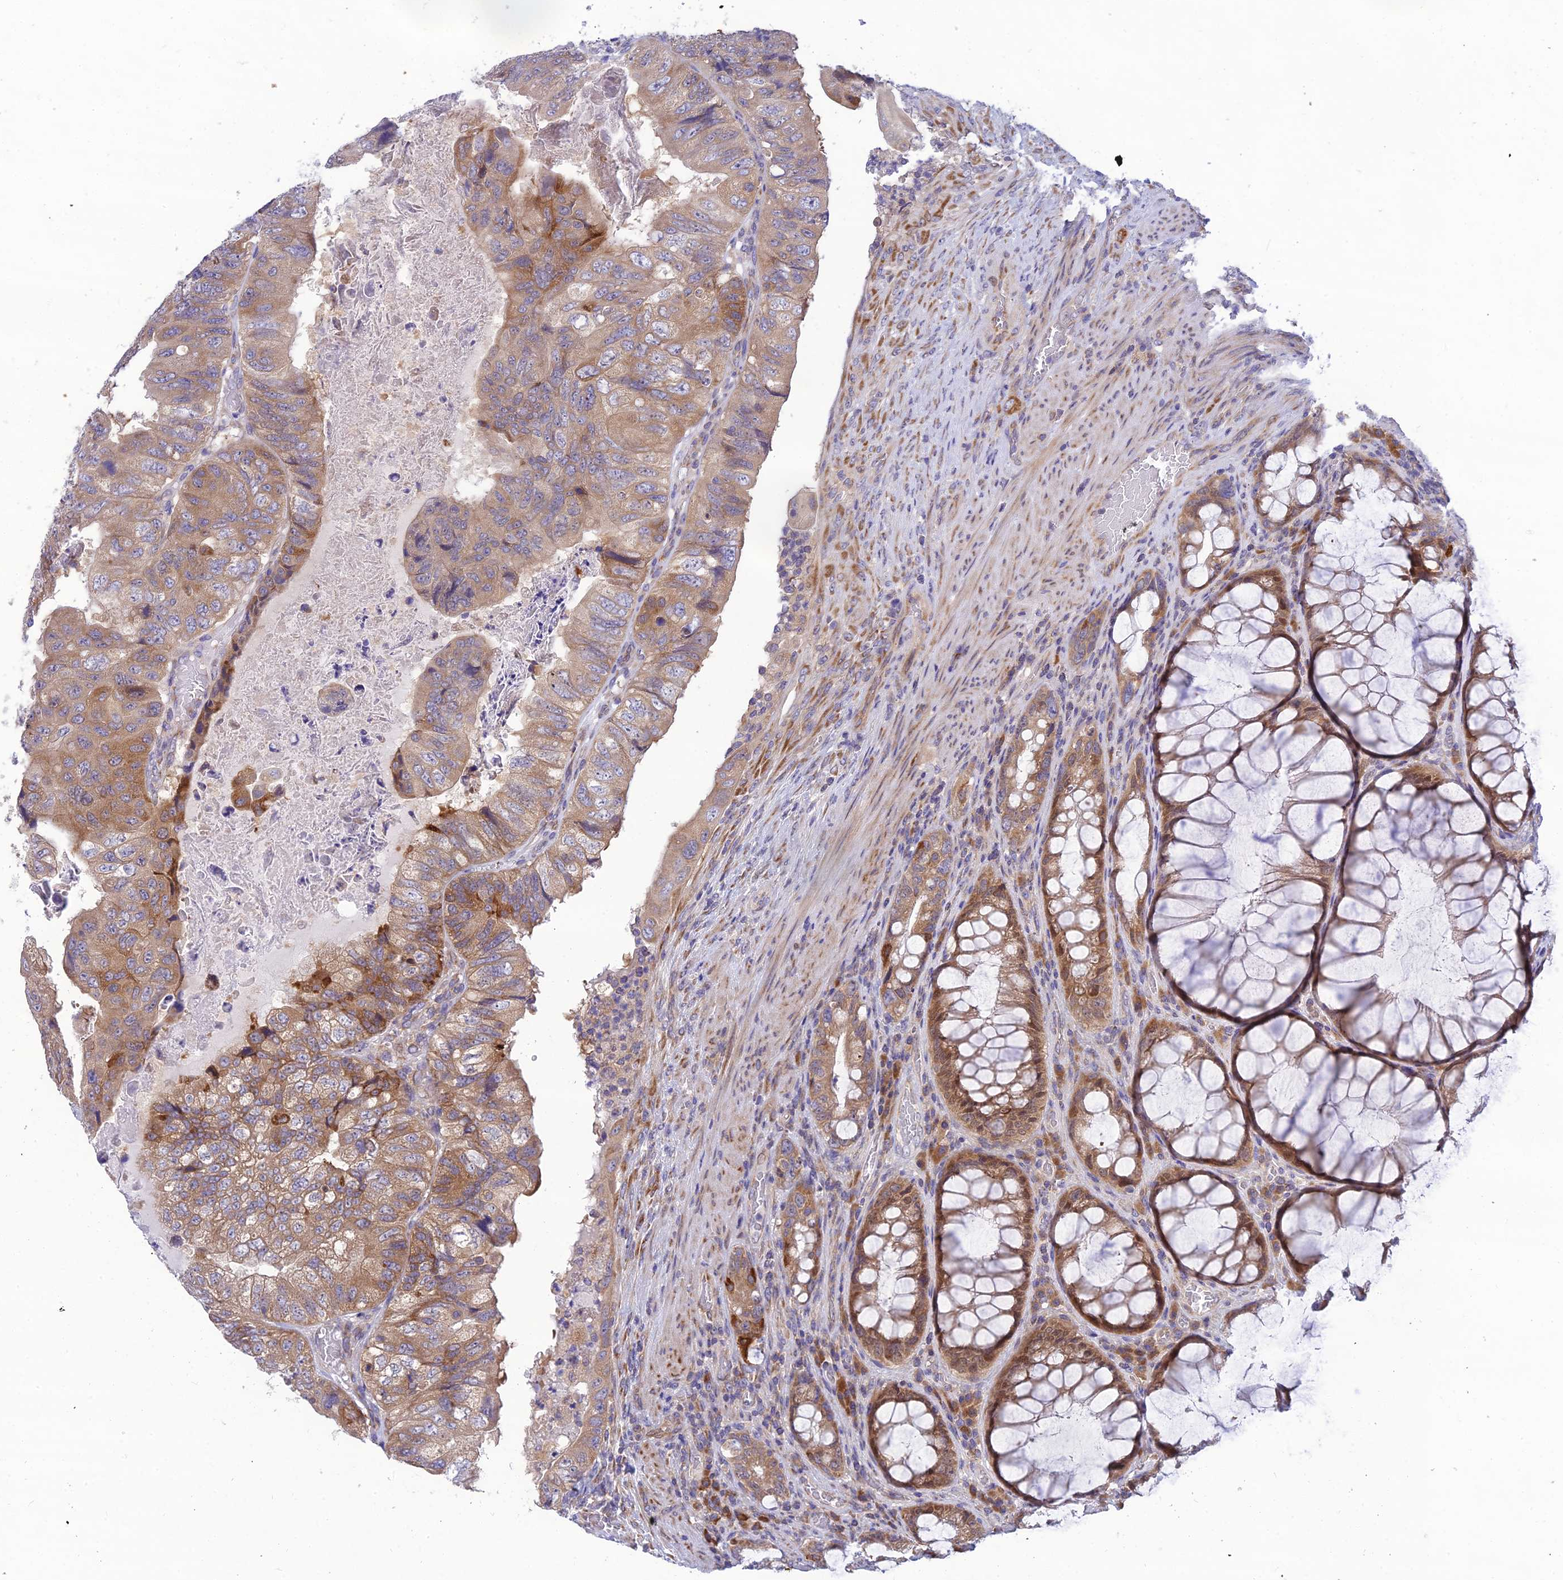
{"staining": {"intensity": "moderate", "quantity": ">75%", "location": "cytoplasmic/membranous"}, "tissue": "colorectal cancer", "cell_type": "Tumor cells", "image_type": "cancer", "snomed": [{"axis": "morphology", "description": "Adenocarcinoma, NOS"}, {"axis": "topography", "description": "Rectum"}], "caption": "Immunohistochemistry (IHC) staining of adenocarcinoma (colorectal), which reveals medium levels of moderate cytoplasmic/membranous expression in approximately >75% of tumor cells indicating moderate cytoplasmic/membranous protein positivity. The staining was performed using DAB (brown) for protein detection and nuclei were counterstained in hematoxylin (blue).", "gene": "CLCN7", "patient": {"sex": "male", "age": 63}}